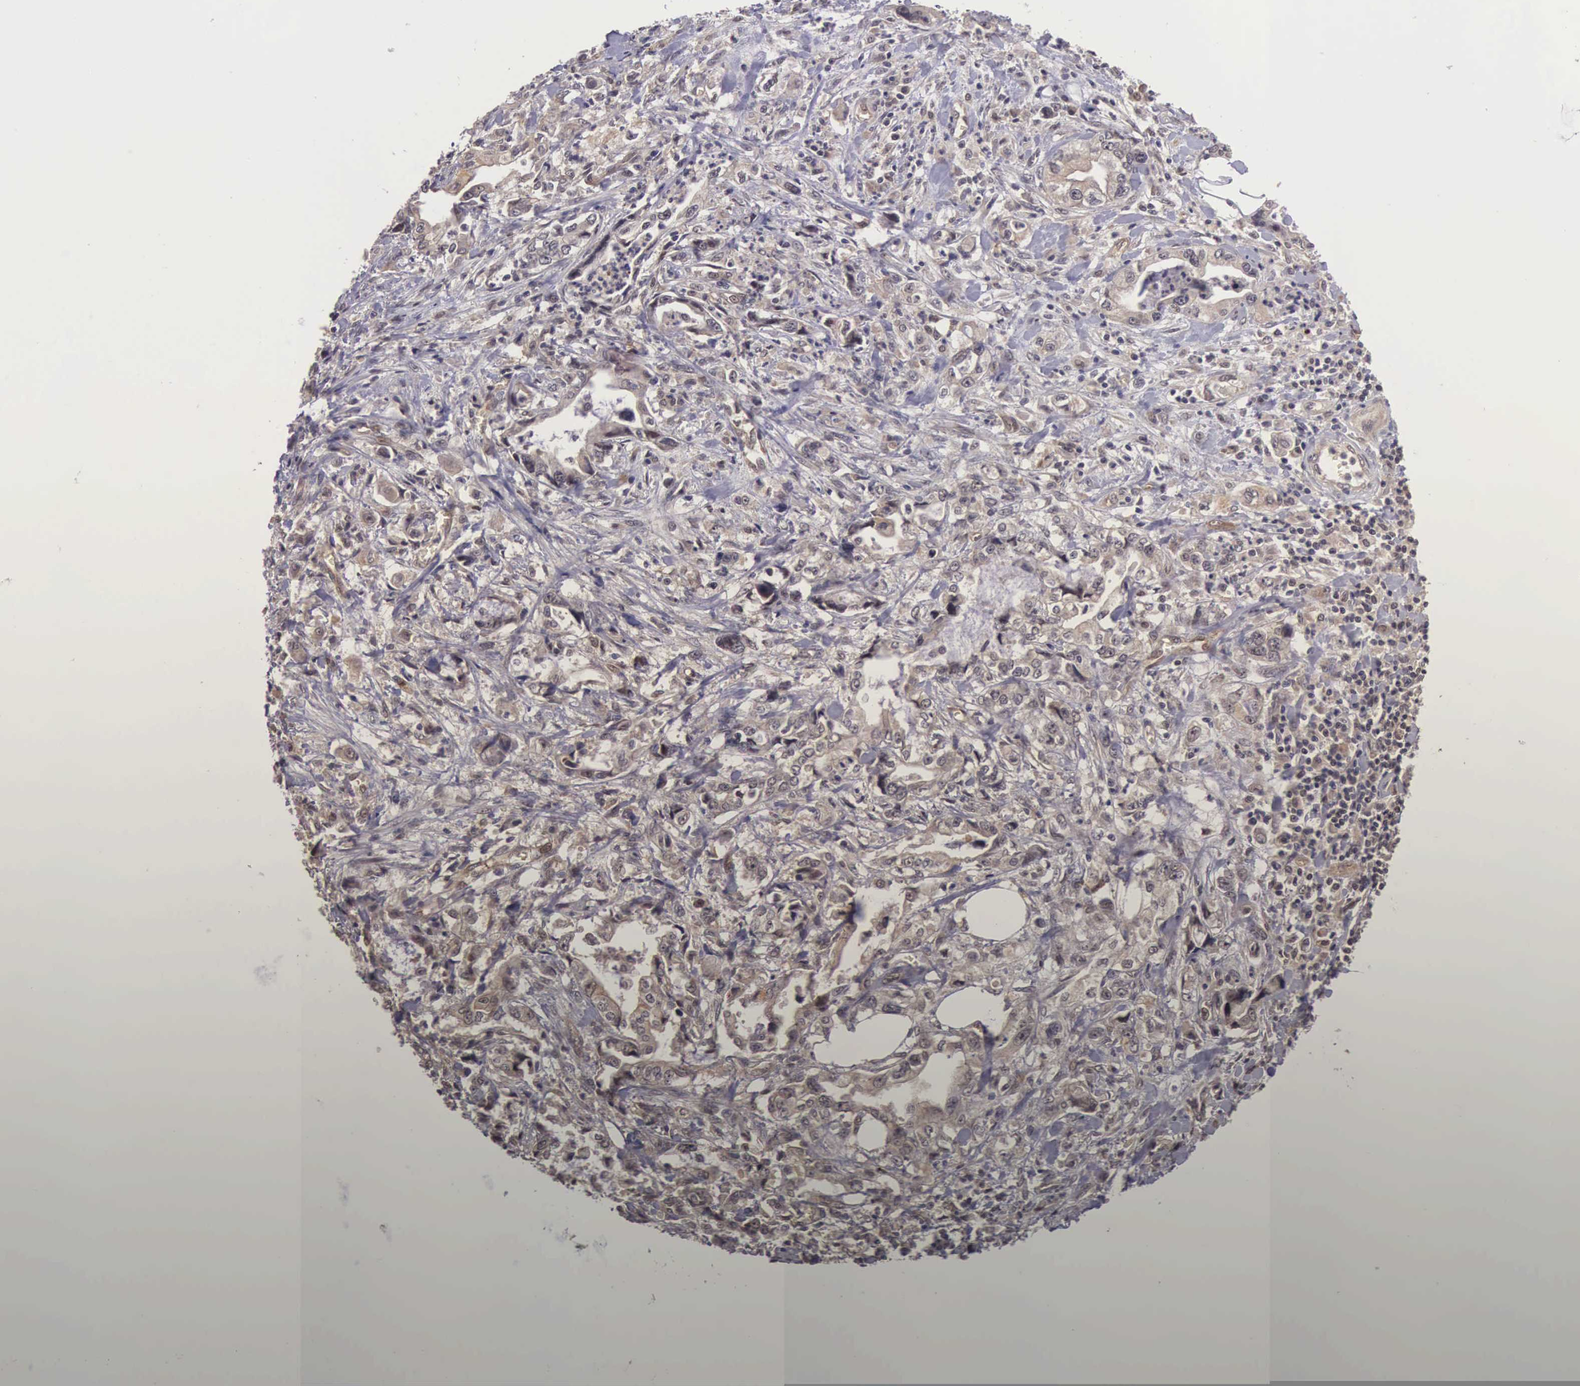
{"staining": {"intensity": "weak", "quantity": ">75%", "location": "cytoplasmic/membranous"}, "tissue": "stomach cancer", "cell_type": "Tumor cells", "image_type": "cancer", "snomed": [{"axis": "morphology", "description": "Adenocarcinoma, NOS"}, {"axis": "topography", "description": "Pancreas"}, {"axis": "topography", "description": "Stomach, upper"}], "caption": "Immunohistochemical staining of stomach adenocarcinoma reveals low levels of weak cytoplasmic/membranous positivity in about >75% of tumor cells.", "gene": "VASH1", "patient": {"sex": "male", "age": 77}}